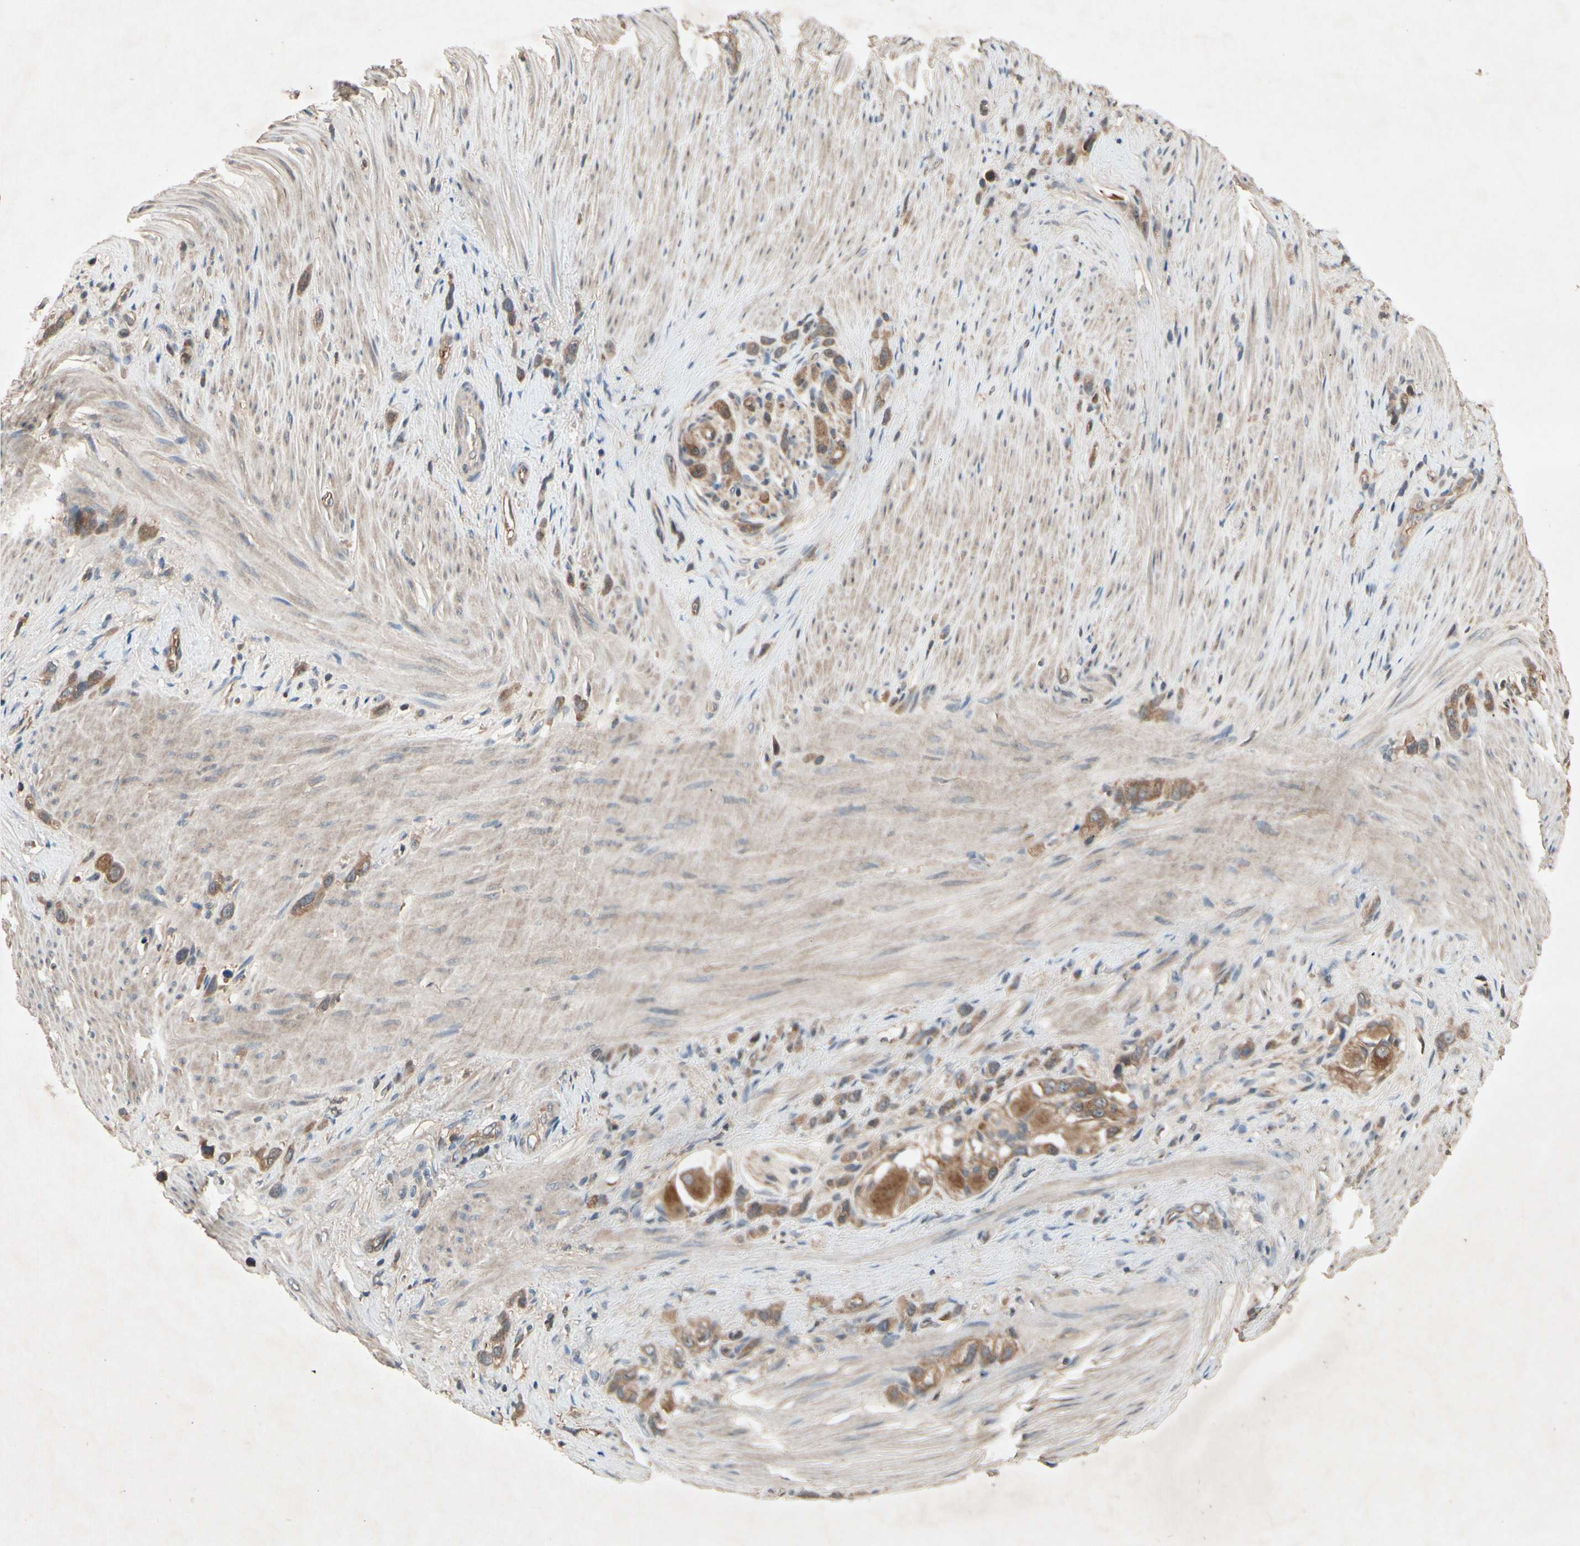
{"staining": {"intensity": "moderate", "quantity": ">75%", "location": "none"}, "tissue": "stomach cancer", "cell_type": "Tumor cells", "image_type": "cancer", "snomed": [{"axis": "morphology", "description": "Normal tissue, NOS"}, {"axis": "morphology", "description": "Adenocarcinoma, NOS"}, {"axis": "morphology", "description": "Adenocarcinoma, High grade"}, {"axis": "topography", "description": "Stomach, upper"}, {"axis": "topography", "description": "Stomach"}], "caption": "IHC of stomach cancer shows medium levels of moderate None positivity in about >75% of tumor cells. The staining was performed using DAB (3,3'-diaminobenzidine) to visualize the protein expression in brown, while the nuclei were stained in blue with hematoxylin (Magnification: 20x).", "gene": "NSF", "patient": {"sex": "female", "age": 65}}